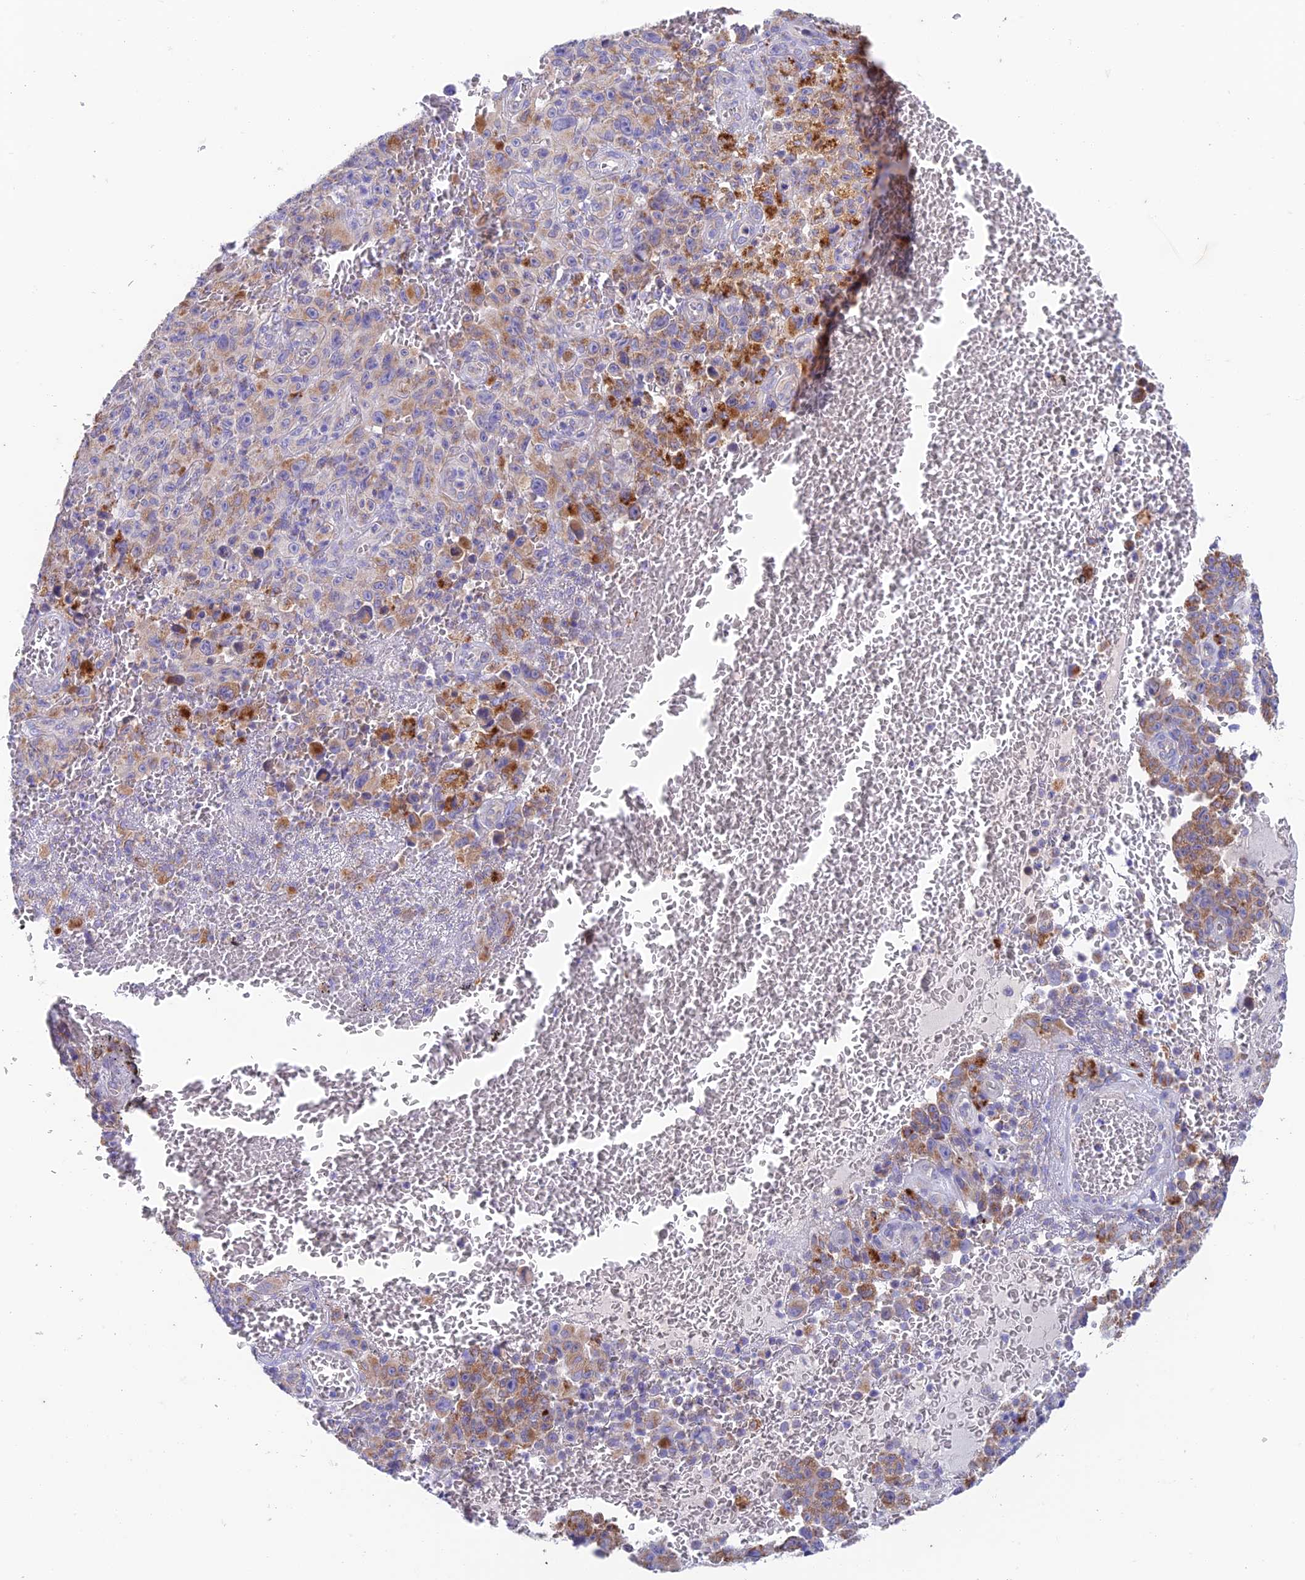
{"staining": {"intensity": "moderate", "quantity": "25%-75%", "location": "cytoplasmic/membranous"}, "tissue": "melanoma", "cell_type": "Tumor cells", "image_type": "cancer", "snomed": [{"axis": "morphology", "description": "Malignant melanoma, NOS"}, {"axis": "topography", "description": "Skin"}], "caption": "Malignant melanoma stained with a protein marker shows moderate staining in tumor cells.", "gene": "ZNF181", "patient": {"sex": "female", "age": 82}}